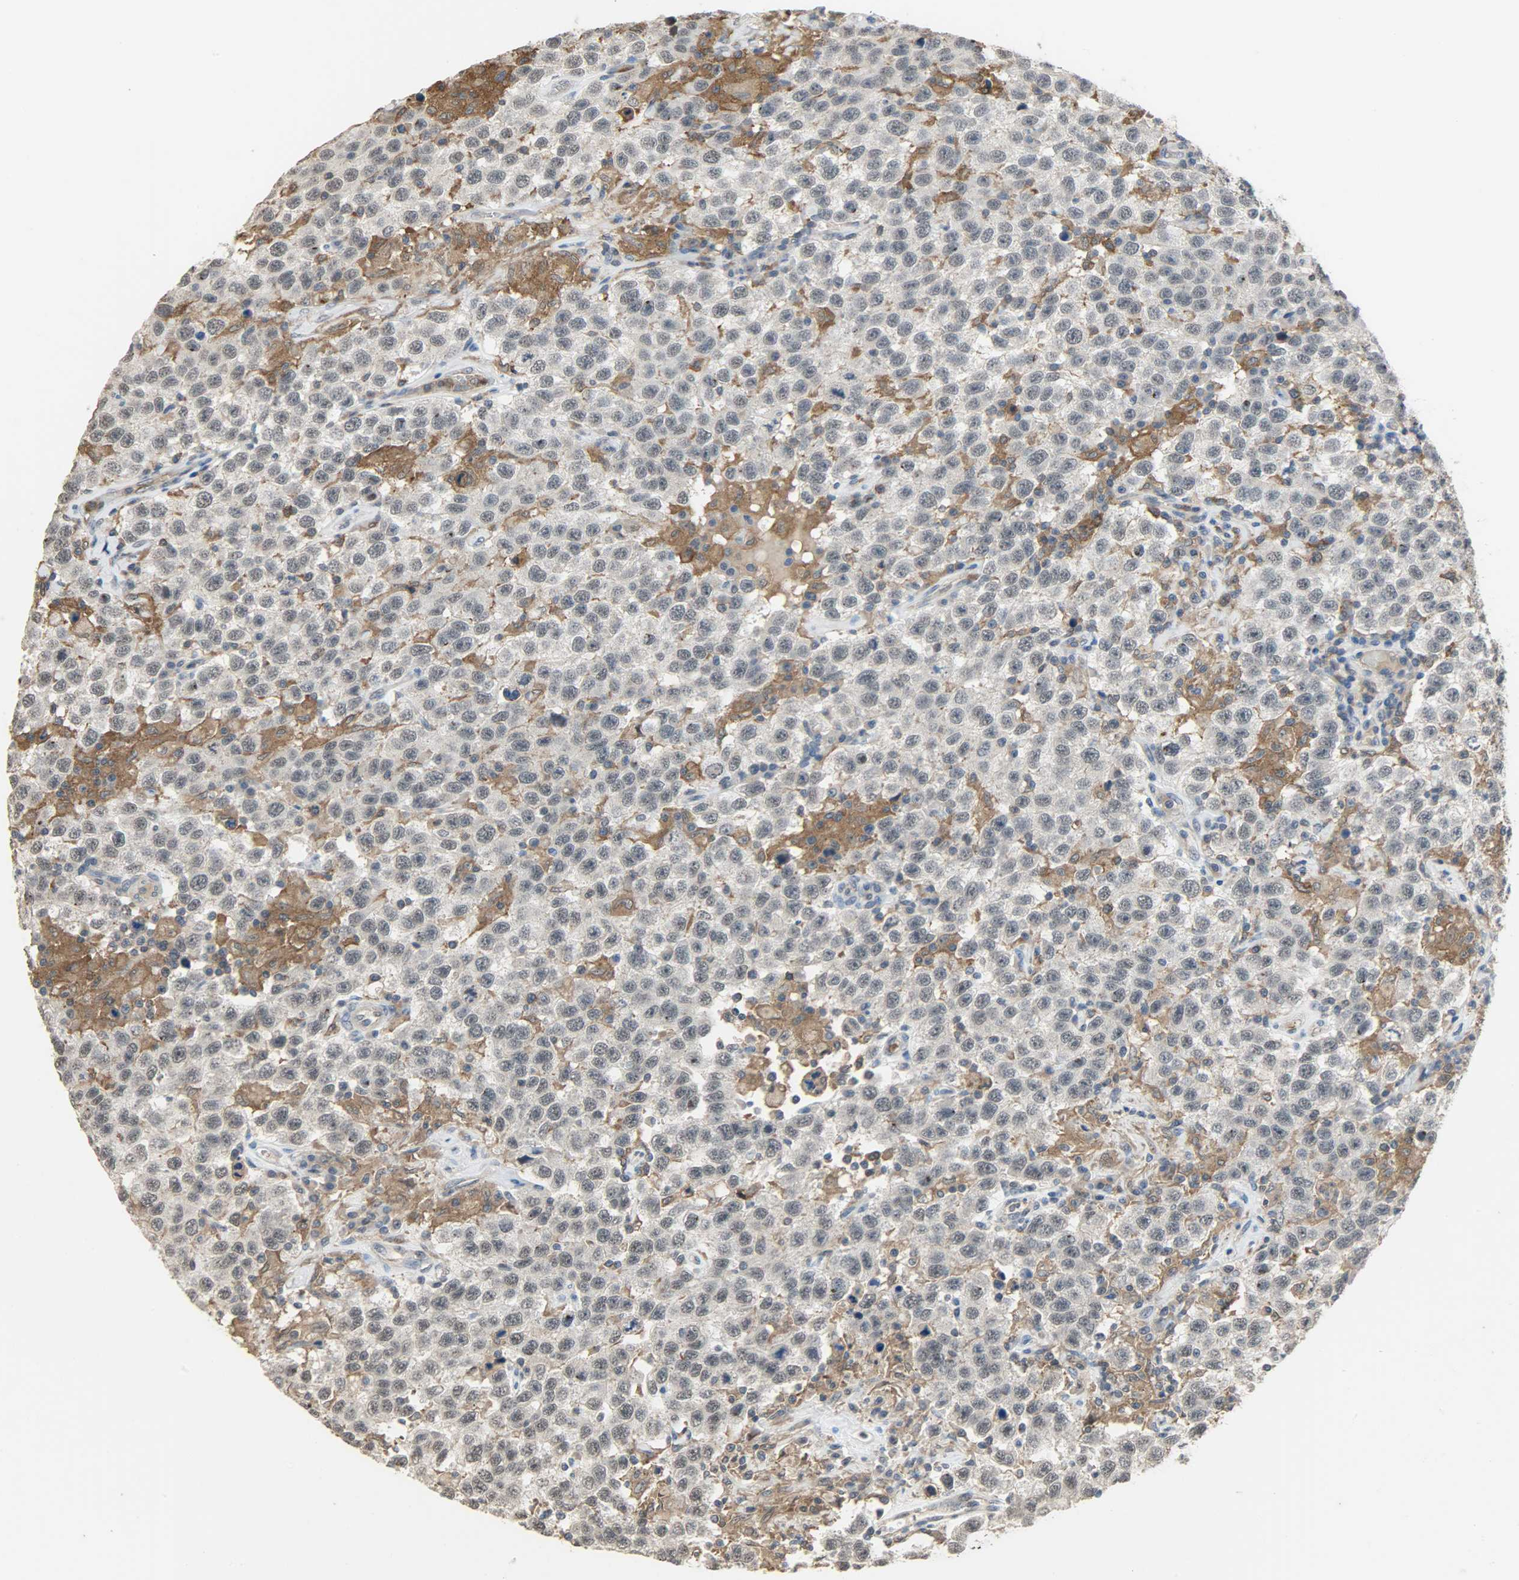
{"staining": {"intensity": "negative", "quantity": "none", "location": "none"}, "tissue": "testis cancer", "cell_type": "Tumor cells", "image_type": "cancer", "snomed": [{"axis": "morphology", "description": "Seminoma, NOS"}, {"axis": "topography", "description": "Testis"}], "caption": "Immunohistochemistry micrograph of testis seminoma stained for a protein (brown), which reveals no staining in tumor cells. (DAB IHC visualized using brightfield microscopy, high magnification).", "gene": "SKAP2", "patient": {"sex": "male", "age": 41}}